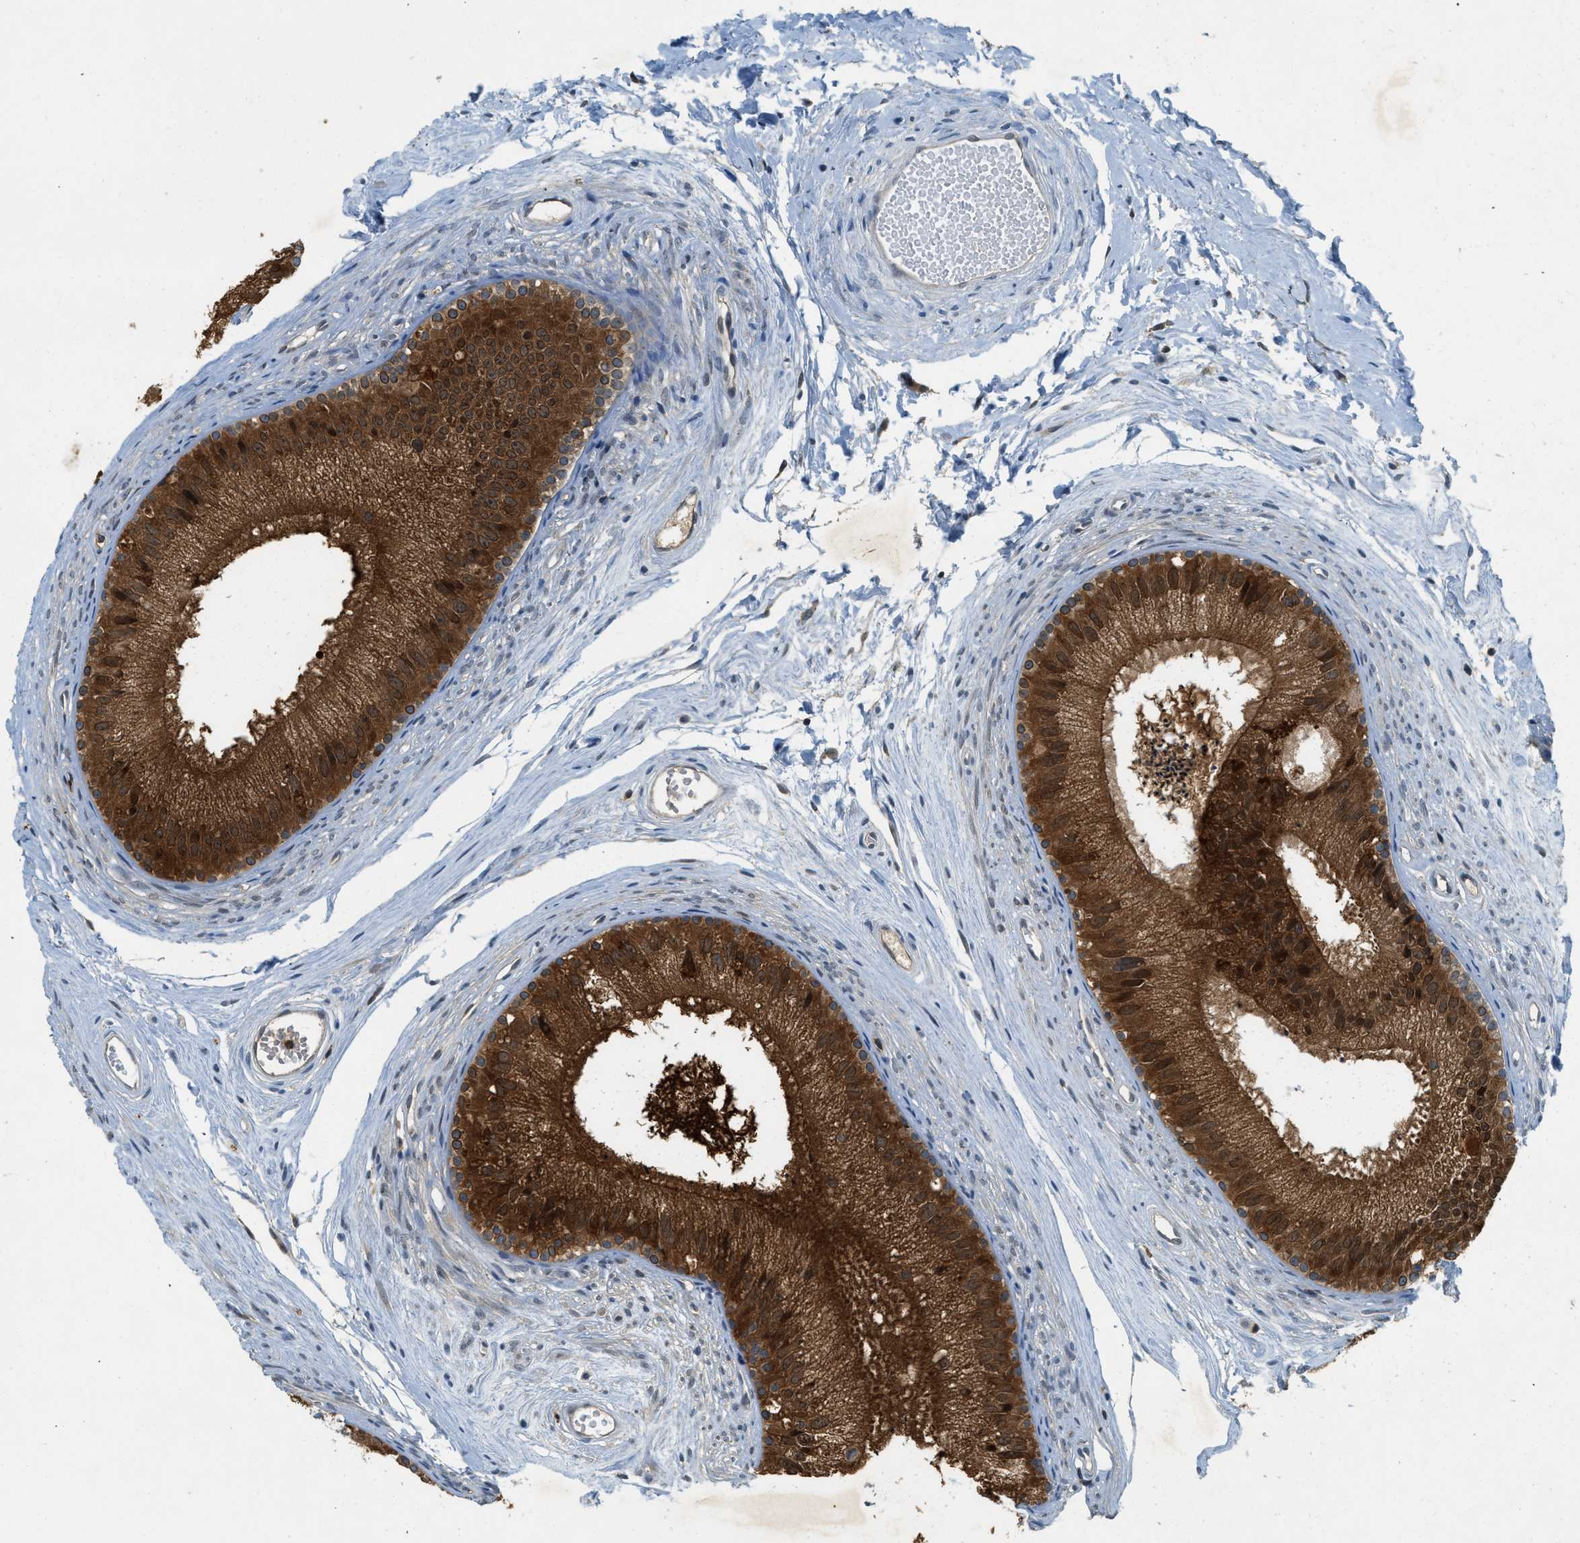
{"staining": {"intensity": "strong", "quantity": ">75%", "location": "cytoplasmic/membranous,nuclear"}, "tissue": "epididymis", "cell_type": "Glandular cells", "image_type": "normal", "snomed": [{"axis": "morphology", "description": "Normal tissue, NOS"}, {"axis": "topography", "description": "Epididymis"}], "caption": "Protein staining exhibits strong cytoplasmic/membranous,nuclear expression in about >75% of glandular cells in benign epididymis. Immunohistochemistry stains the protein of interest in brown and the nuclei are stained blue.", "gene": "GMPPB", "patient": {"sex": "male", "age": 56}}